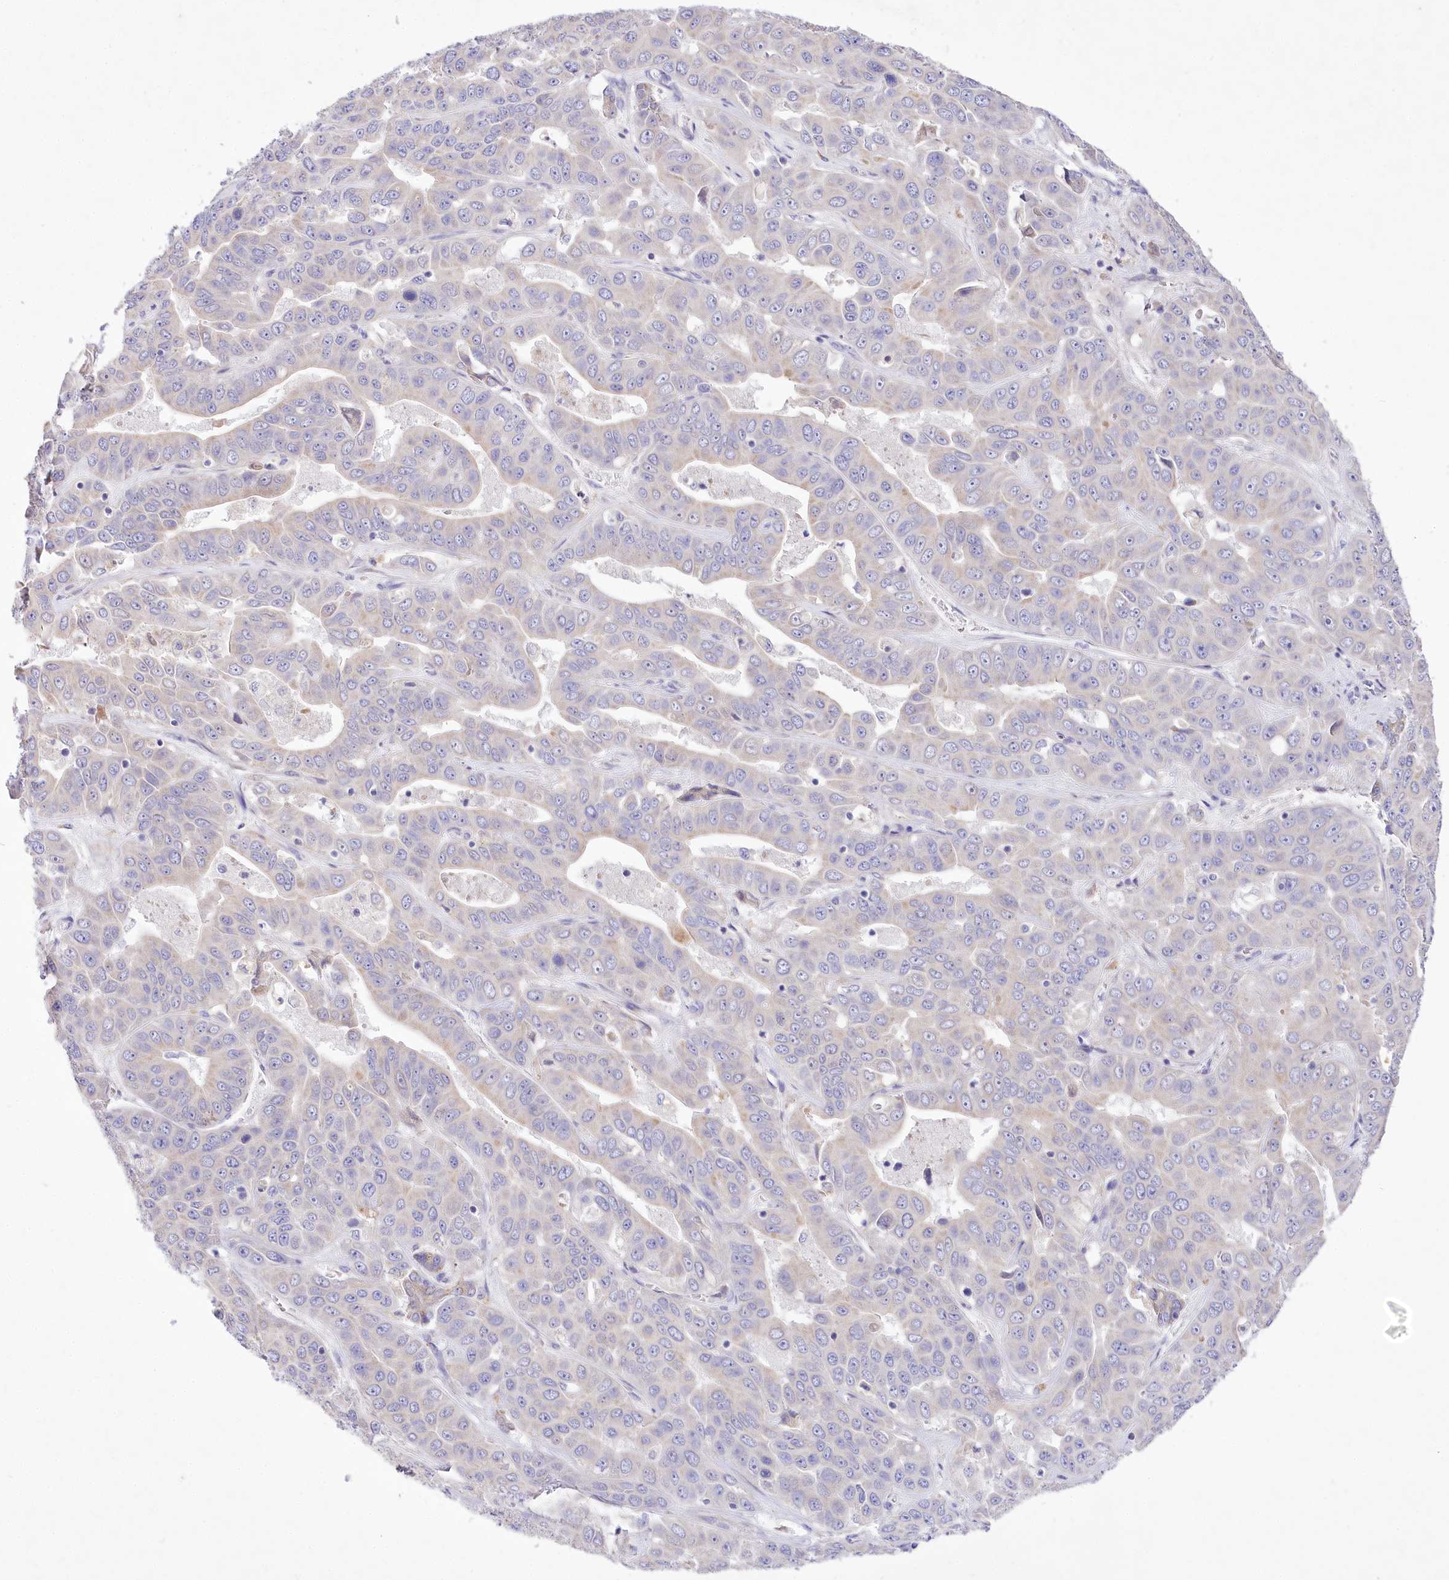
{"staining": {"intensity": "negative", "quantity": "none", "location": "none"}, "tissue": "liver cancer", "cell_type": "Tumor cells", "image_type": "cancer", "snomed": [{"axis": "morphology", "description": "Cholangiocarcinoma"}, {"axis": "topography", "description": "Liver"}], "caption": "Immunohistochemistry (IHC) histopathology image of human cholangiocarcinoma (liver) stained for a protein (brown), which reveals no staining in tumor cells.", "gene": "LRRC14B", "patient": {"sex": "female", "age": 52}}